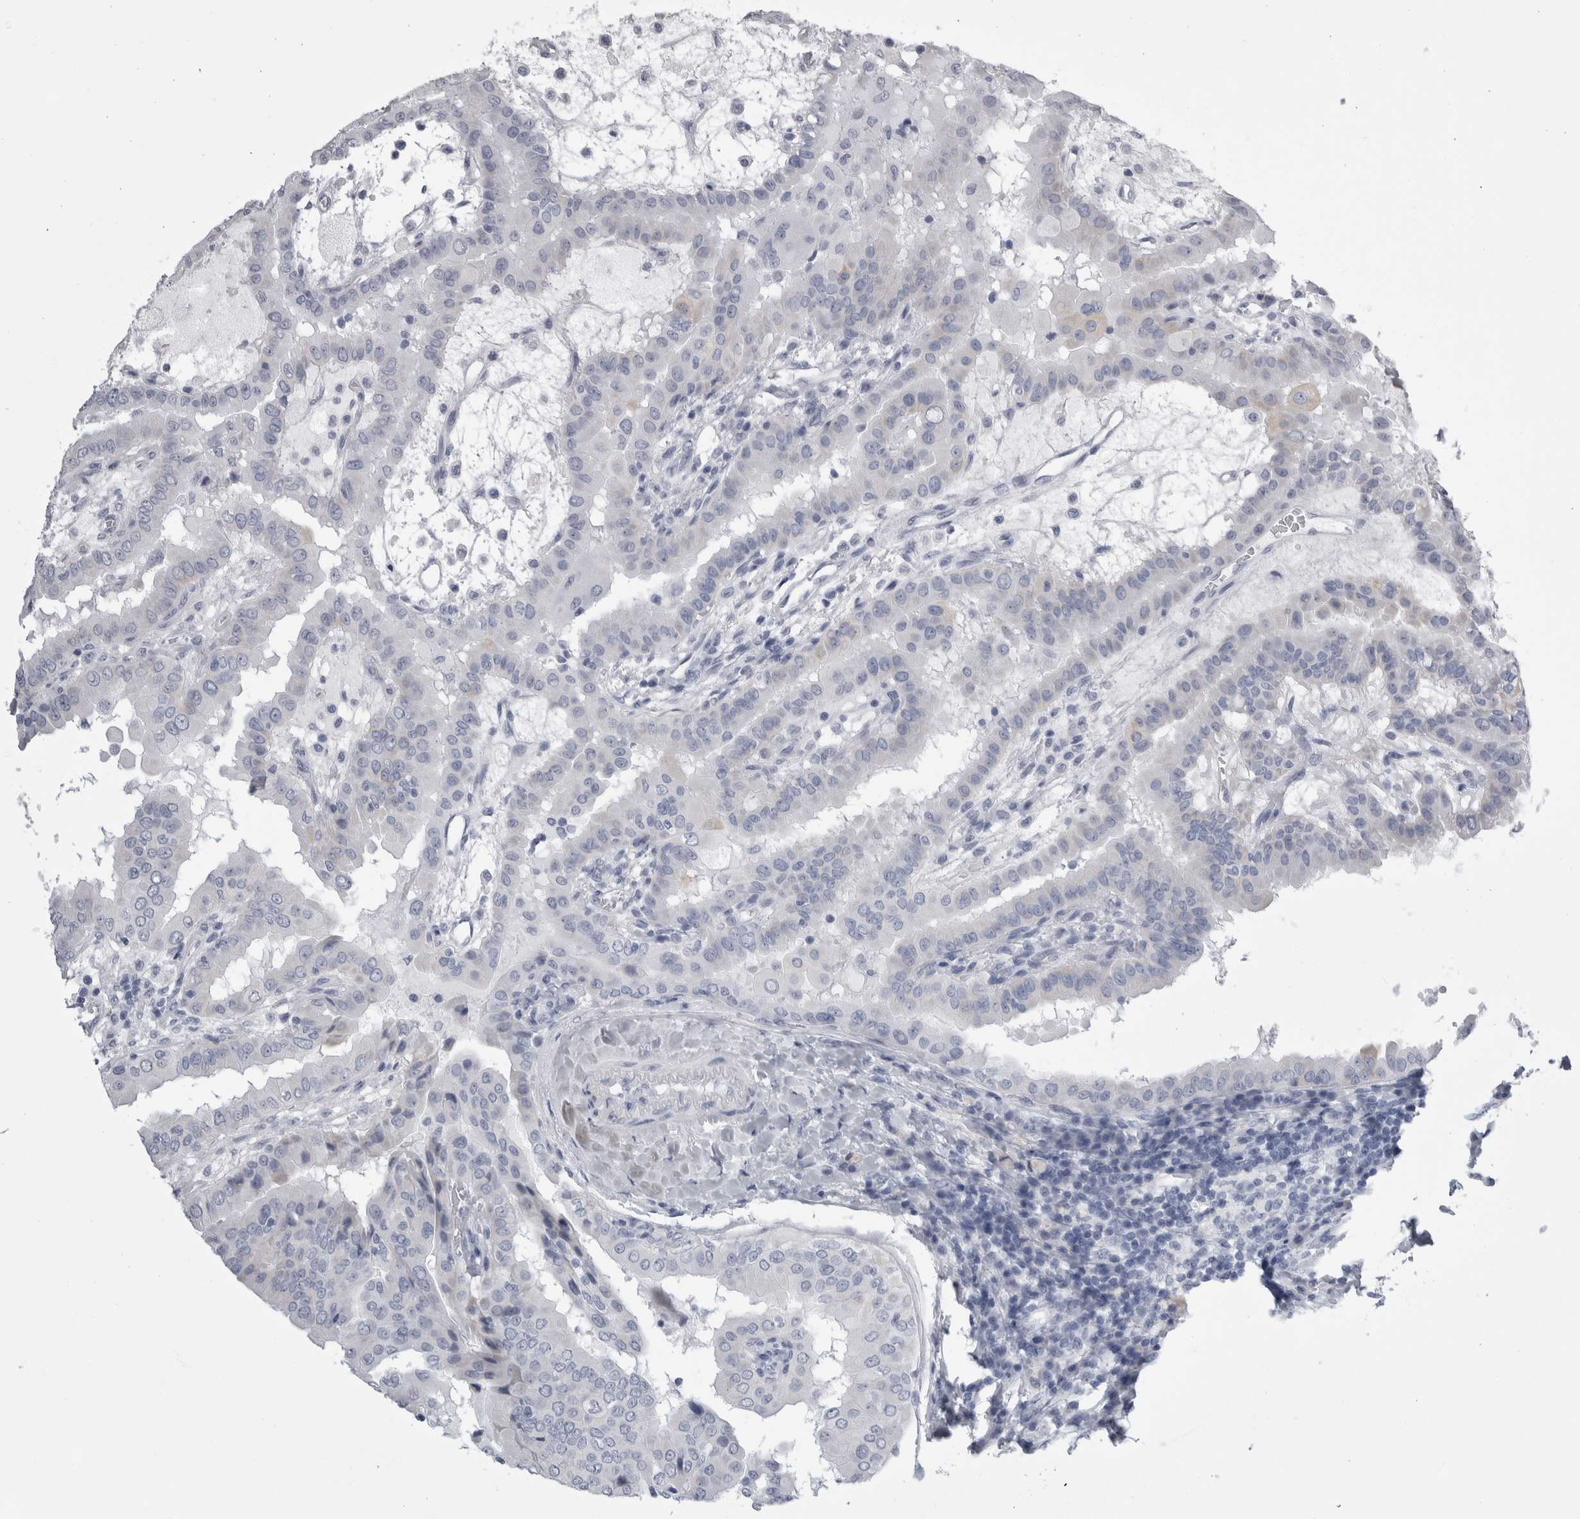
{"staining": {"intensity": "negative", "quantity": "none", "location": "none"}, "tissue": "thyroid cancer", "cell_type": "Tumor cells", "image_type": "cancer", "snomed": [{"axis": "morphology", "description": "Papillary adenocarcinoma, NOS"}, {"axis": "topography", "description": "Thyroid gland"}], "caption": "Immunohistochemical staining of human thyroid cancer (papillary adenocarcinoma) reveals no significant expression in tumor cells. (DAB (3,3'-diaminobenzidine) immunohistochemistry (IHC), high magnification).", "gene": "ALDH8A1", "patient": {"sex": "male", "age": 33}}